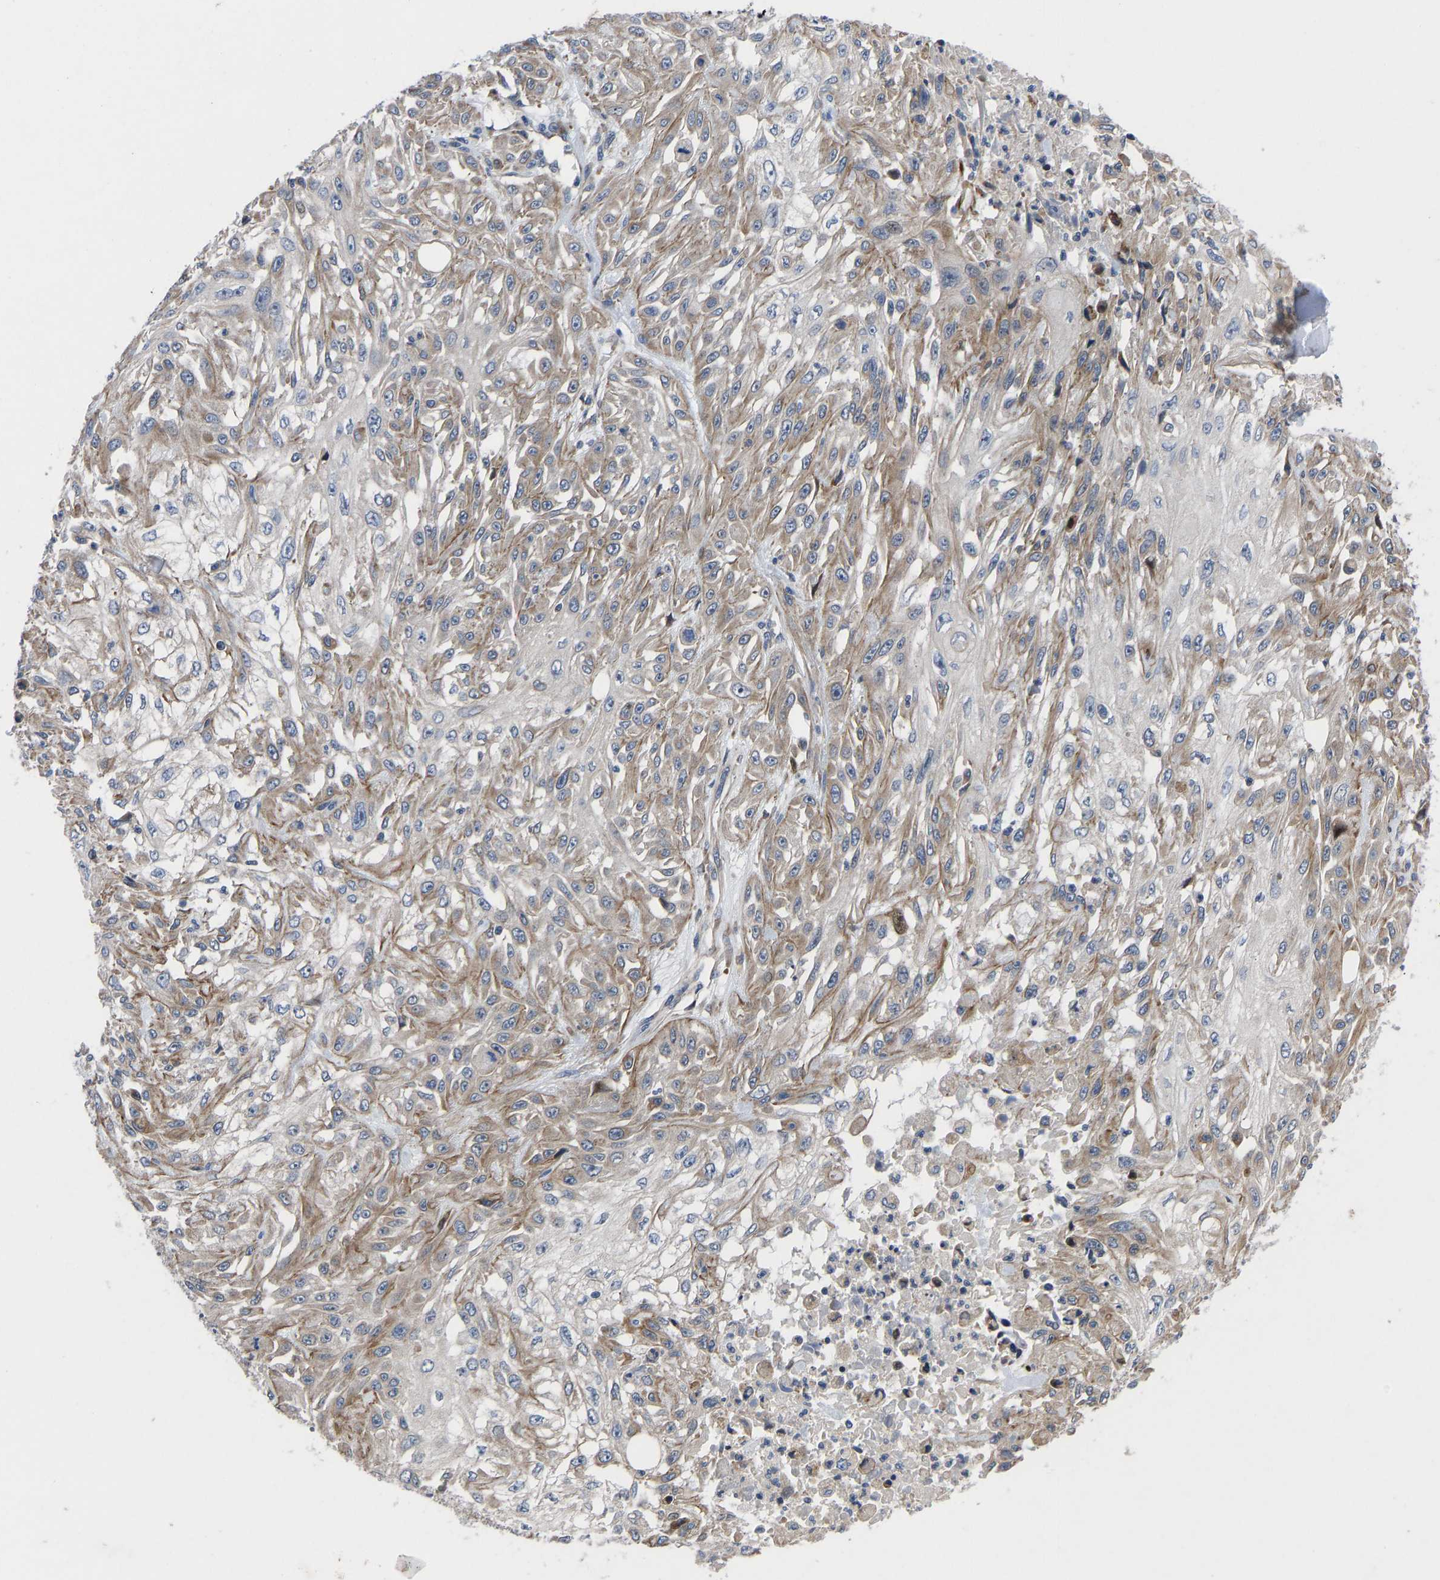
{"staining": {"intensity": "moderate", "quantity": ">75%", "location": "cytoplasmic/membranous"}, "tissue": "skin cancer", "cell_type": "Tumor cells", "image_type": "cancer", "snomed": [{"axis": "morphology", "description": "Squamous cell carcinoma, NOS"}, {"axis": "morphology", "description": "Squamous cell carcinoma, metastatic, NOS"}, {"axis": "topography", "description": "Skin"}, {"axis": "topography", "description": "Lymph node"}], "caption": "Immunohistochemical staining of human metastatic squamous cell carcinoma (skin) demonstrates medium levels of moderate cytoplasmic/membranous positivity in about >75% of tumor cells. The staining was performed using DAB (3,3'-diaminobenzidine) to visualize the protein expression in brown, while the nuclei were stained in blue with hematoxylin (Magnification: 20x).", "gene": "TMEM38B", "patient": {"sex": "male", "age": 75}}